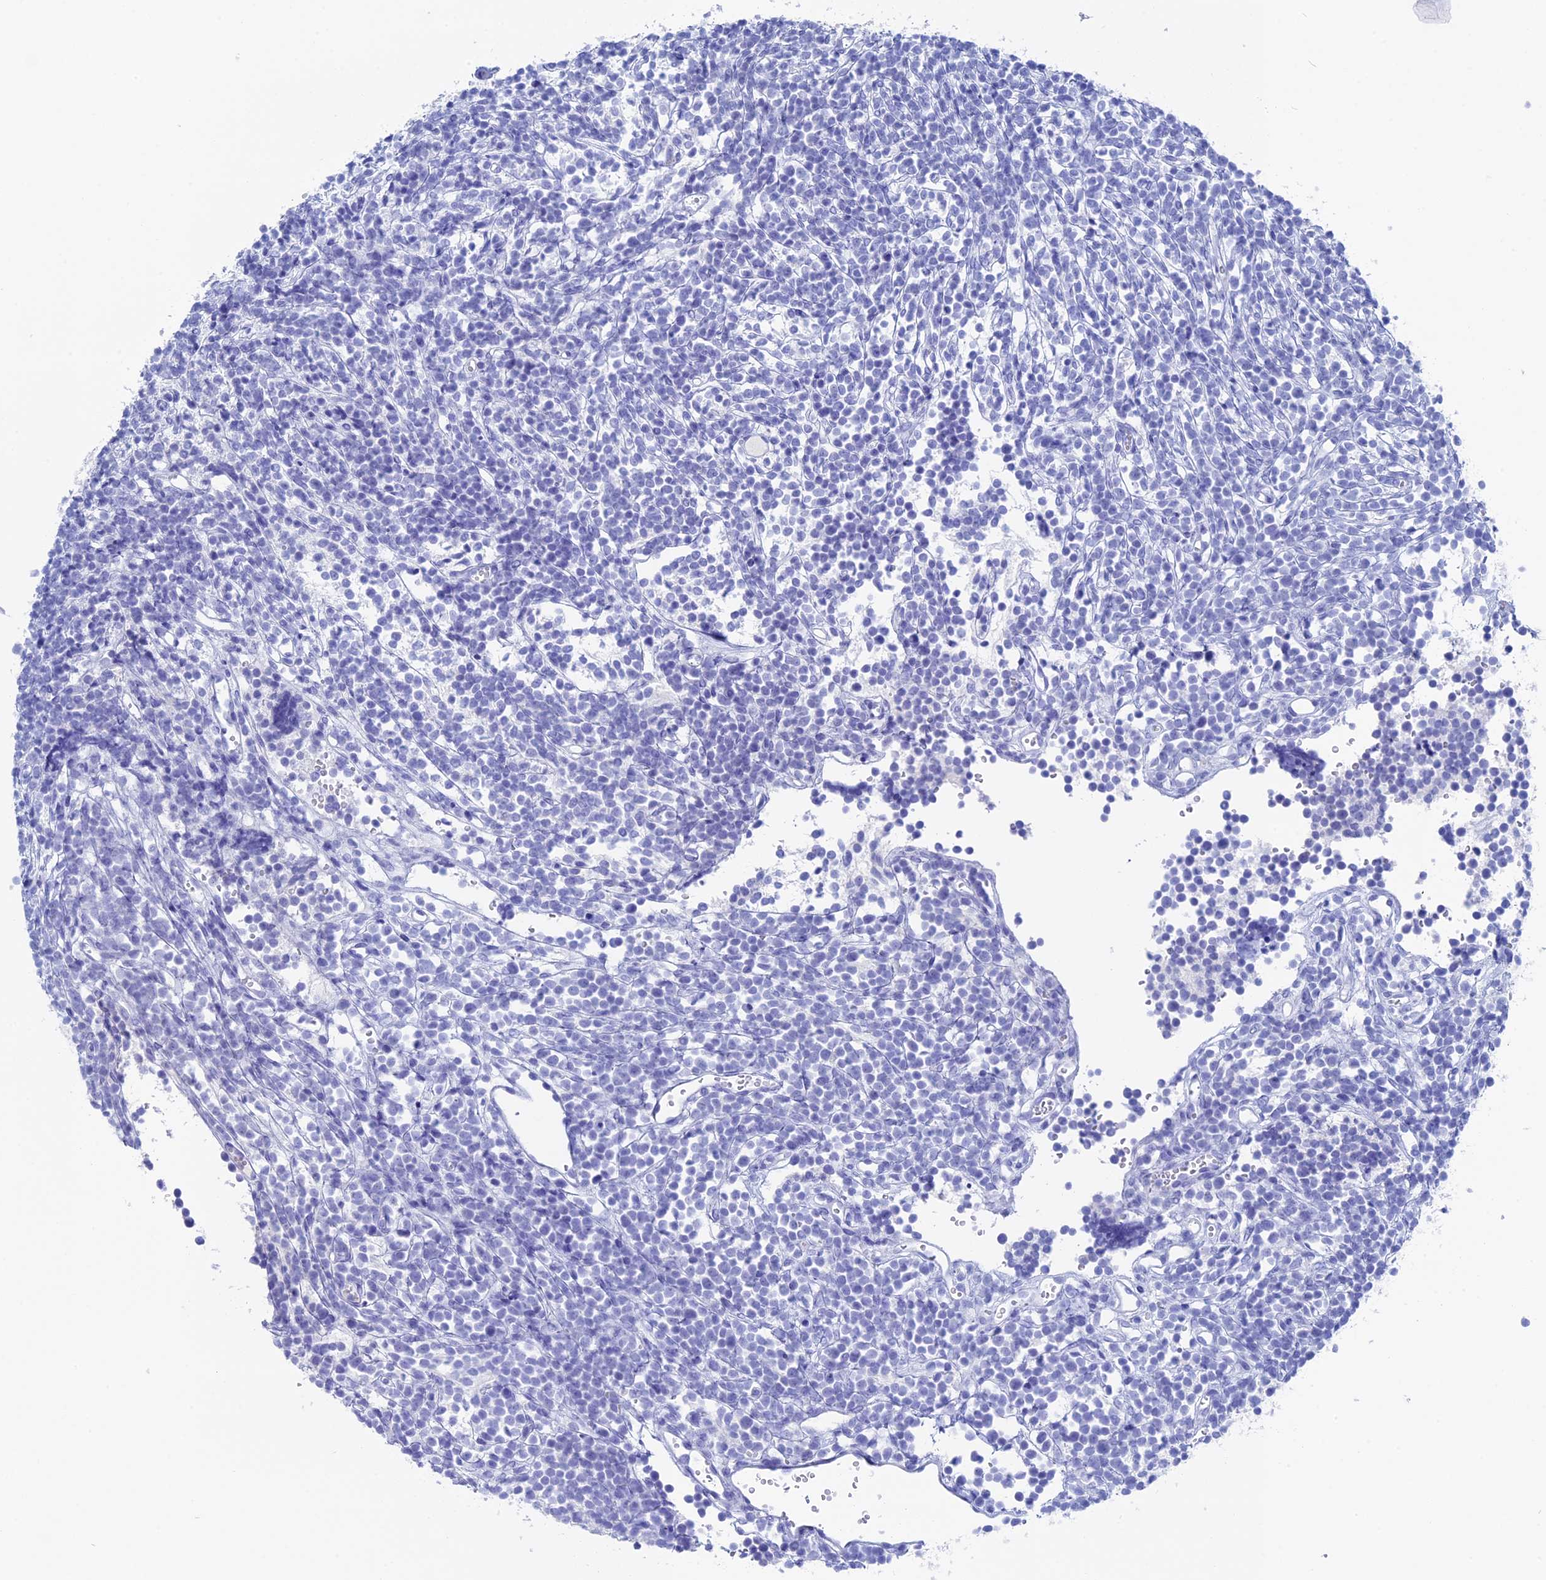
{"staining": {"intensity": "negative", "quantity": "none", "location": "none"}, "tissue": "glioma", "cell_type": "Tumor cells", "image_type": "cancer", "snomed": [{"axis": "morphology", "description": "Glioma, malignant, Low grade"}, {"axis": "topography", "description": "Brain"}], "caption": "Tumor cells are negative for brown protein staining in glioma.", "gene": "UNC119", "patient": {"sex": "female", "age": 1}}